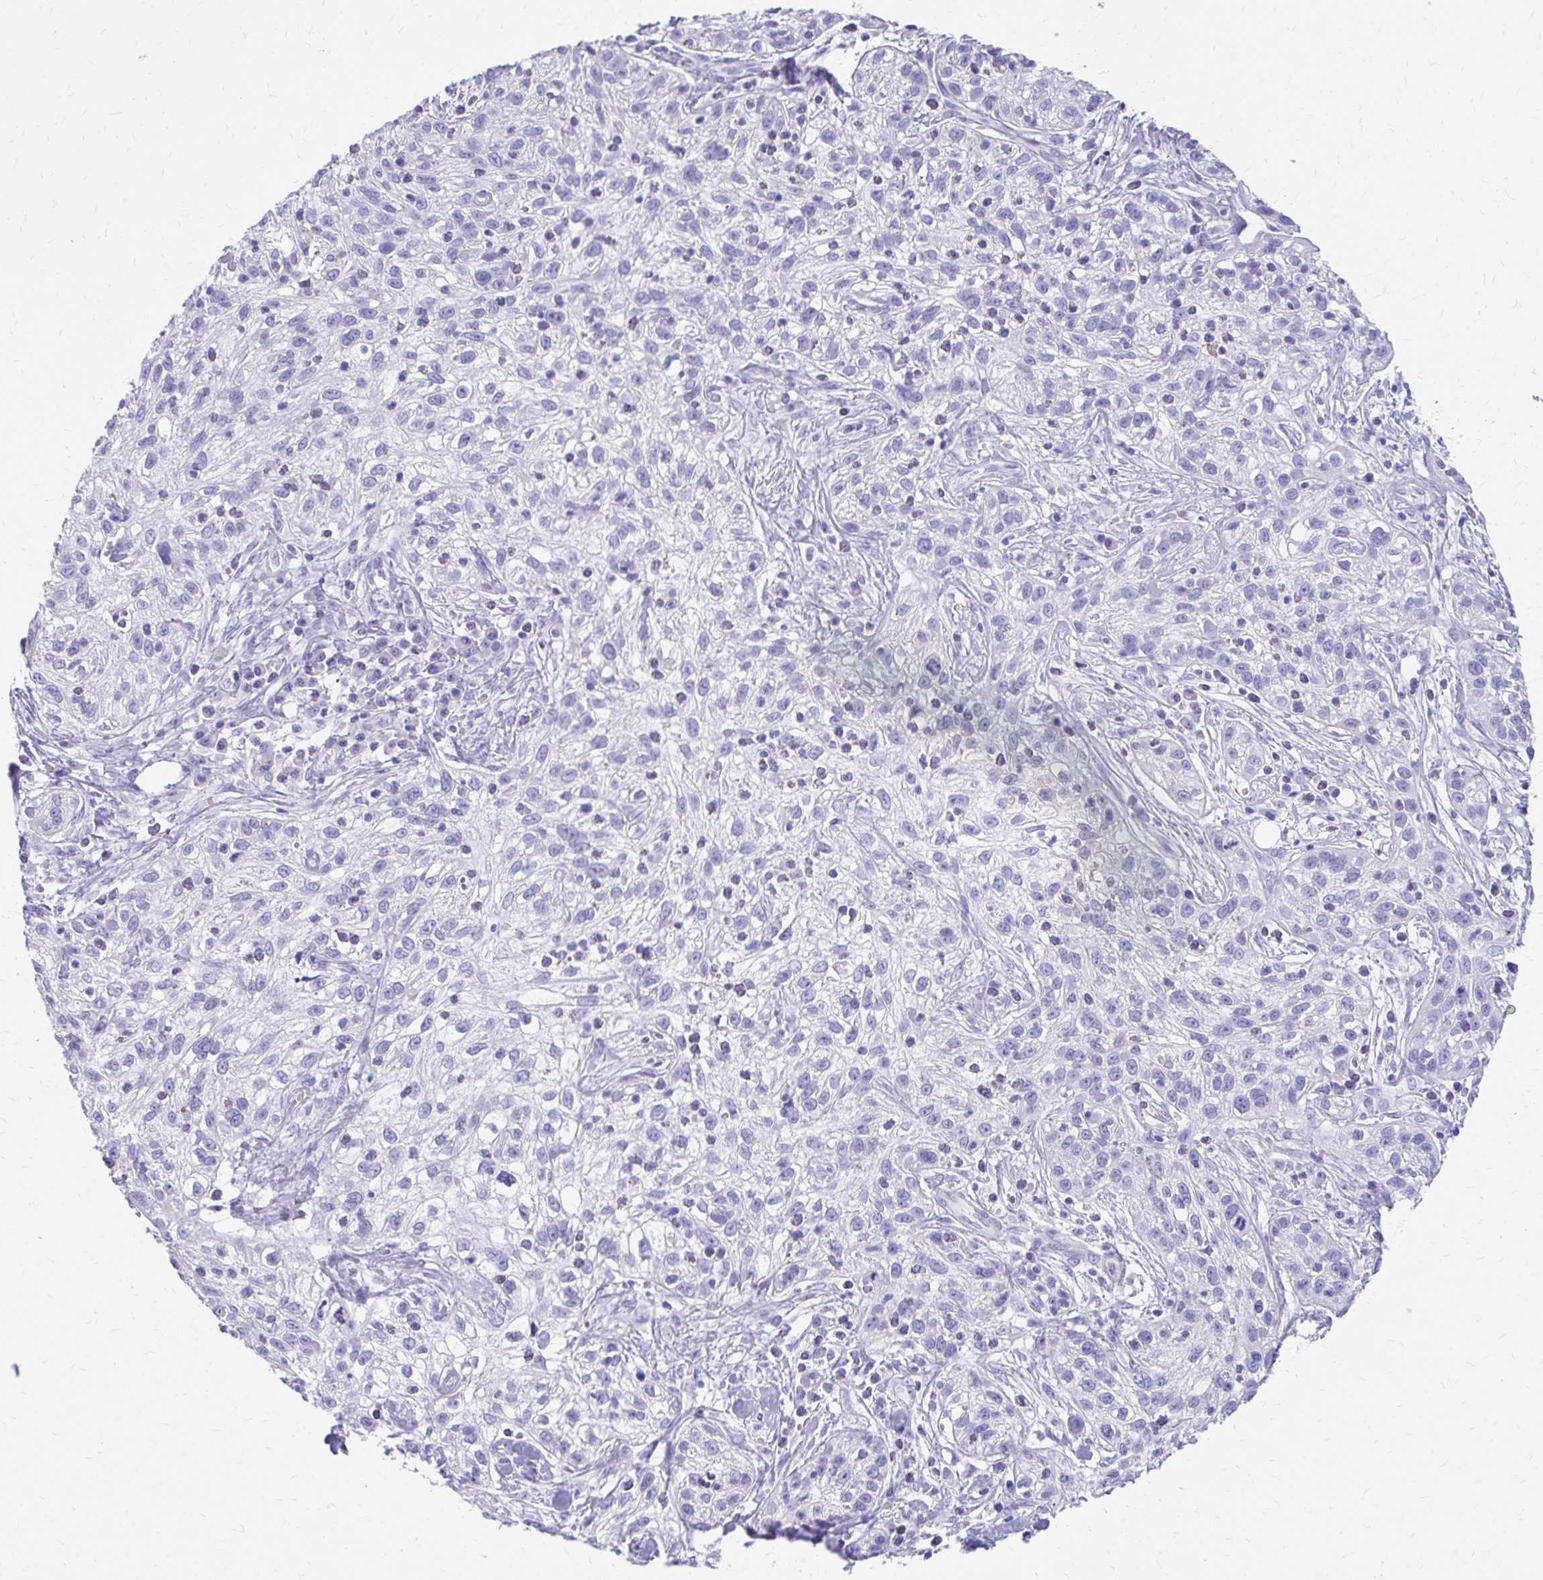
{"staining": {"intensity": "negative", "quantity": "none", "location": "none"}, "tissue": "skin cancer", "cell_type": "Tumor cells", "image_type": "cancer", "snomed": [{"axis": "morphology", "description": "Squamous cell carcinoma, NOS"}, {"axis": "topography", "description": "Skin"}], "caption": "Tumor cells show no significant protein staining in squamous cell carcinoma (skin). Brightfield microscopy of immunohistochemistry (IHC) stained with DAB (3,3'-diaminobenzidine) (brown) and hematoxylin (blue), captured at high magnification.", "gene": "KRIT1", "patient": {"sex": "male", "age": 82}}